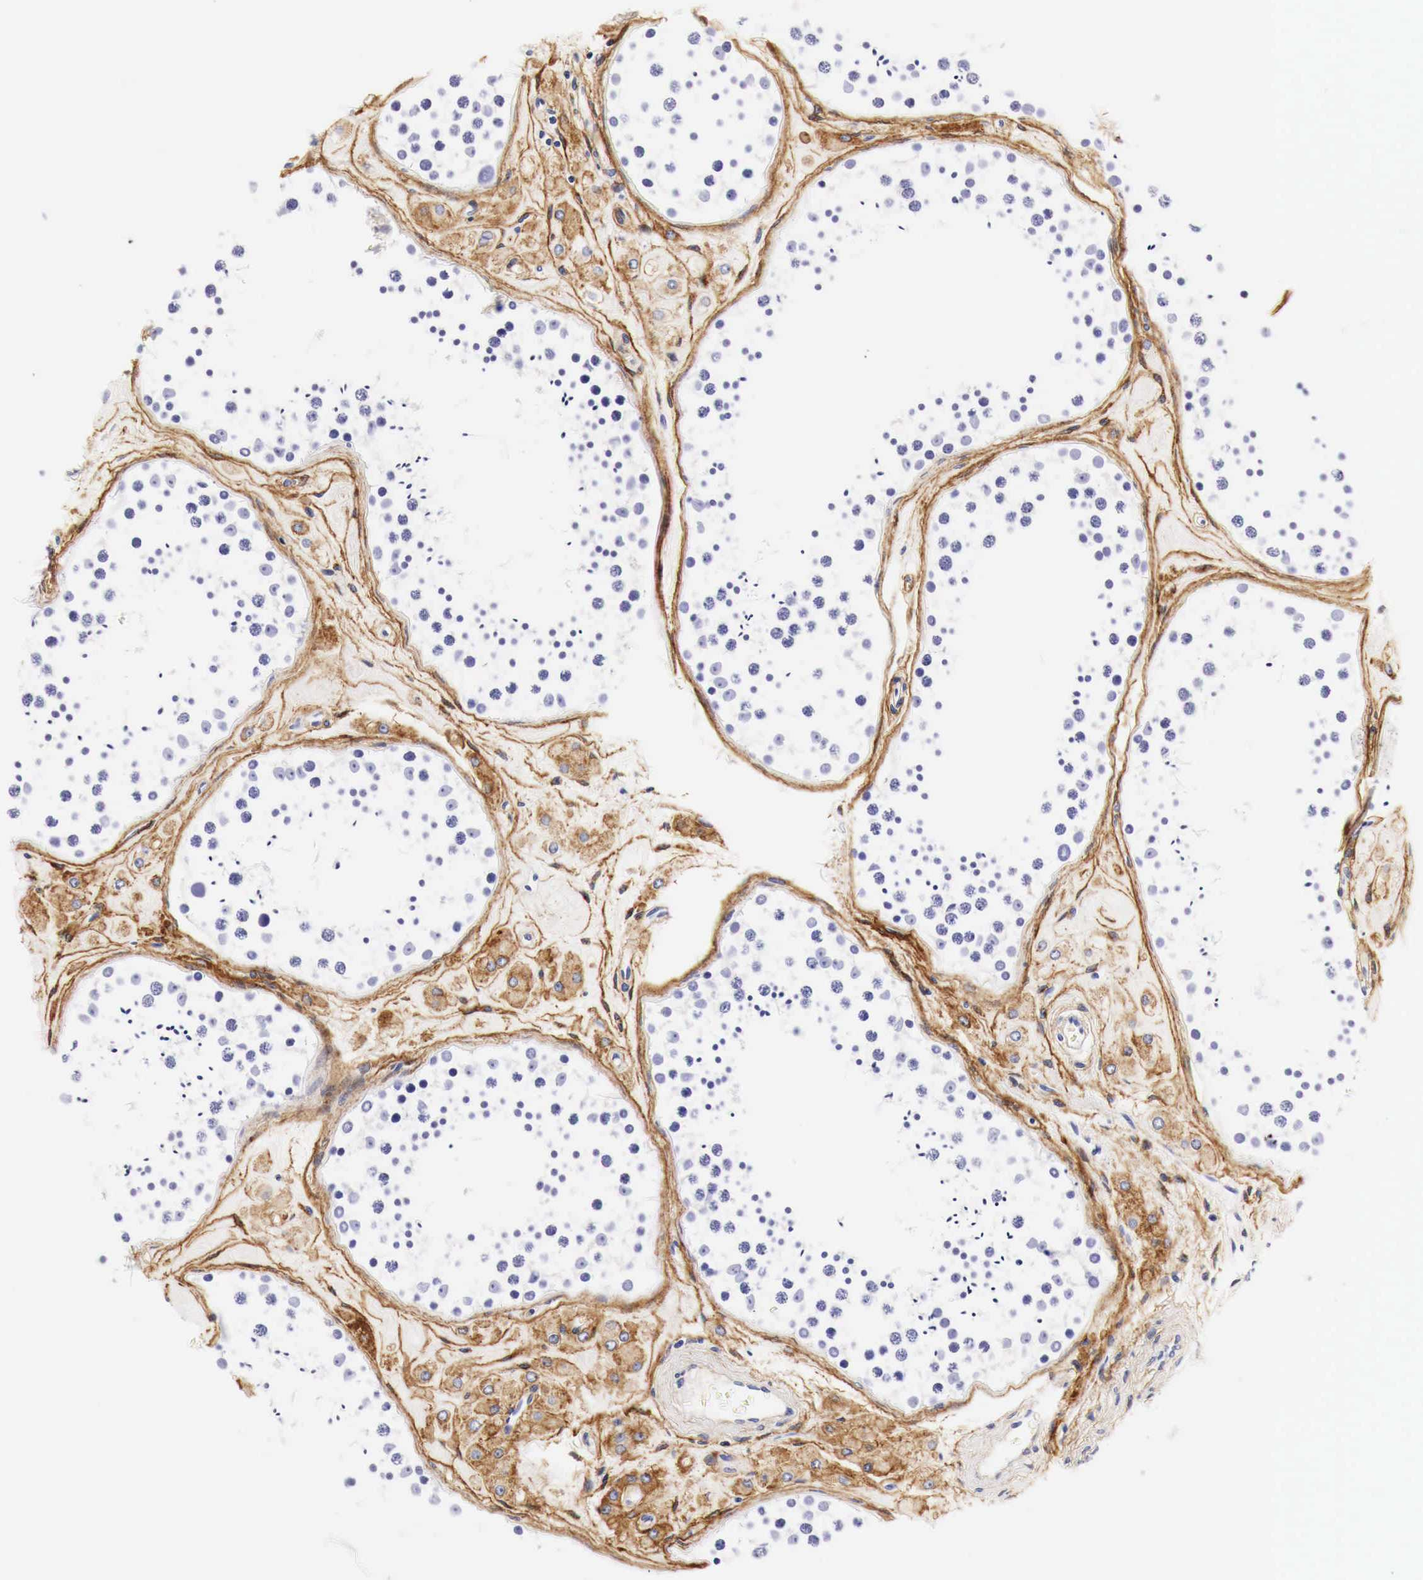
{"staining": {"intensity": "negative", "quantity": "none", "location": "none"}, "tissue": "testis", "cell_type": "Cells in seminiferous ducts", "image_type": "normal", "snomed": [{"axis": "morphology", "description": "Normal tissue, NOS"}, {"axis": "topography", "description": "Testis"}], "caption": "The immunohistochemistry histopathology image has no significant expression in cells in seminiferous ducts of testis.", "gene": "EGFR", "patient": {"sex": "male", "age": 38}}